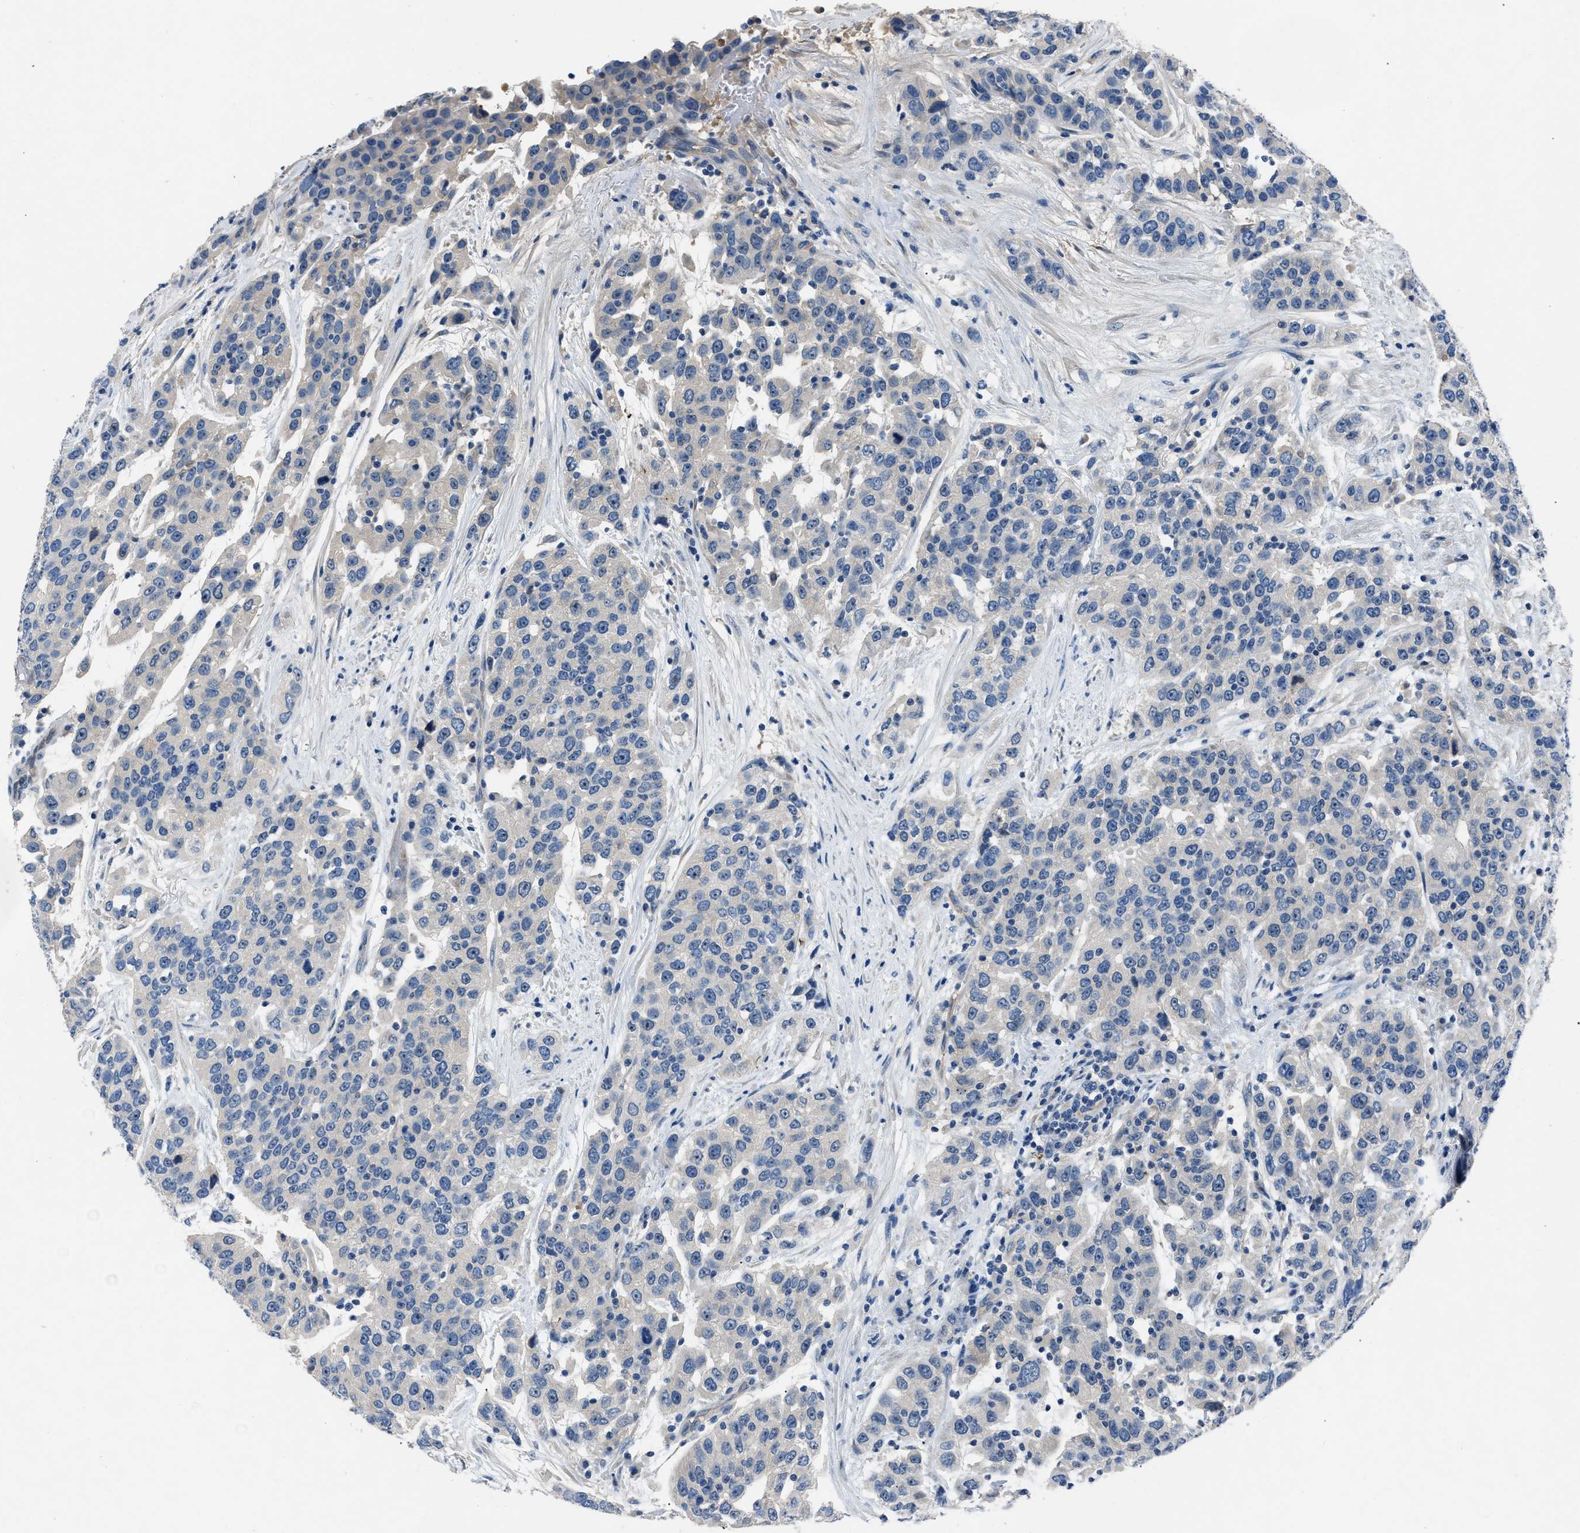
{"staining": {"intensity": "negative", "quantity": "none", "location": "none"}, "tissue": "urothelial cancer", "cell_type": "Tumor cells", "image_type": "cancer", "snomed": [{"axis": "morphology", "description": "Urothelial carcinoma, High grade"}, {"axis": "topography", "description": "Urinary bladder"}], "caption": "Tumor cells are negative for protein expression in human urothelial carcinoma (high-grade). (DAB immunohistochemistry (IHC), high magnification).", "gene": "DNAAF5", "patient": {"sex": "female", "age": 80}}